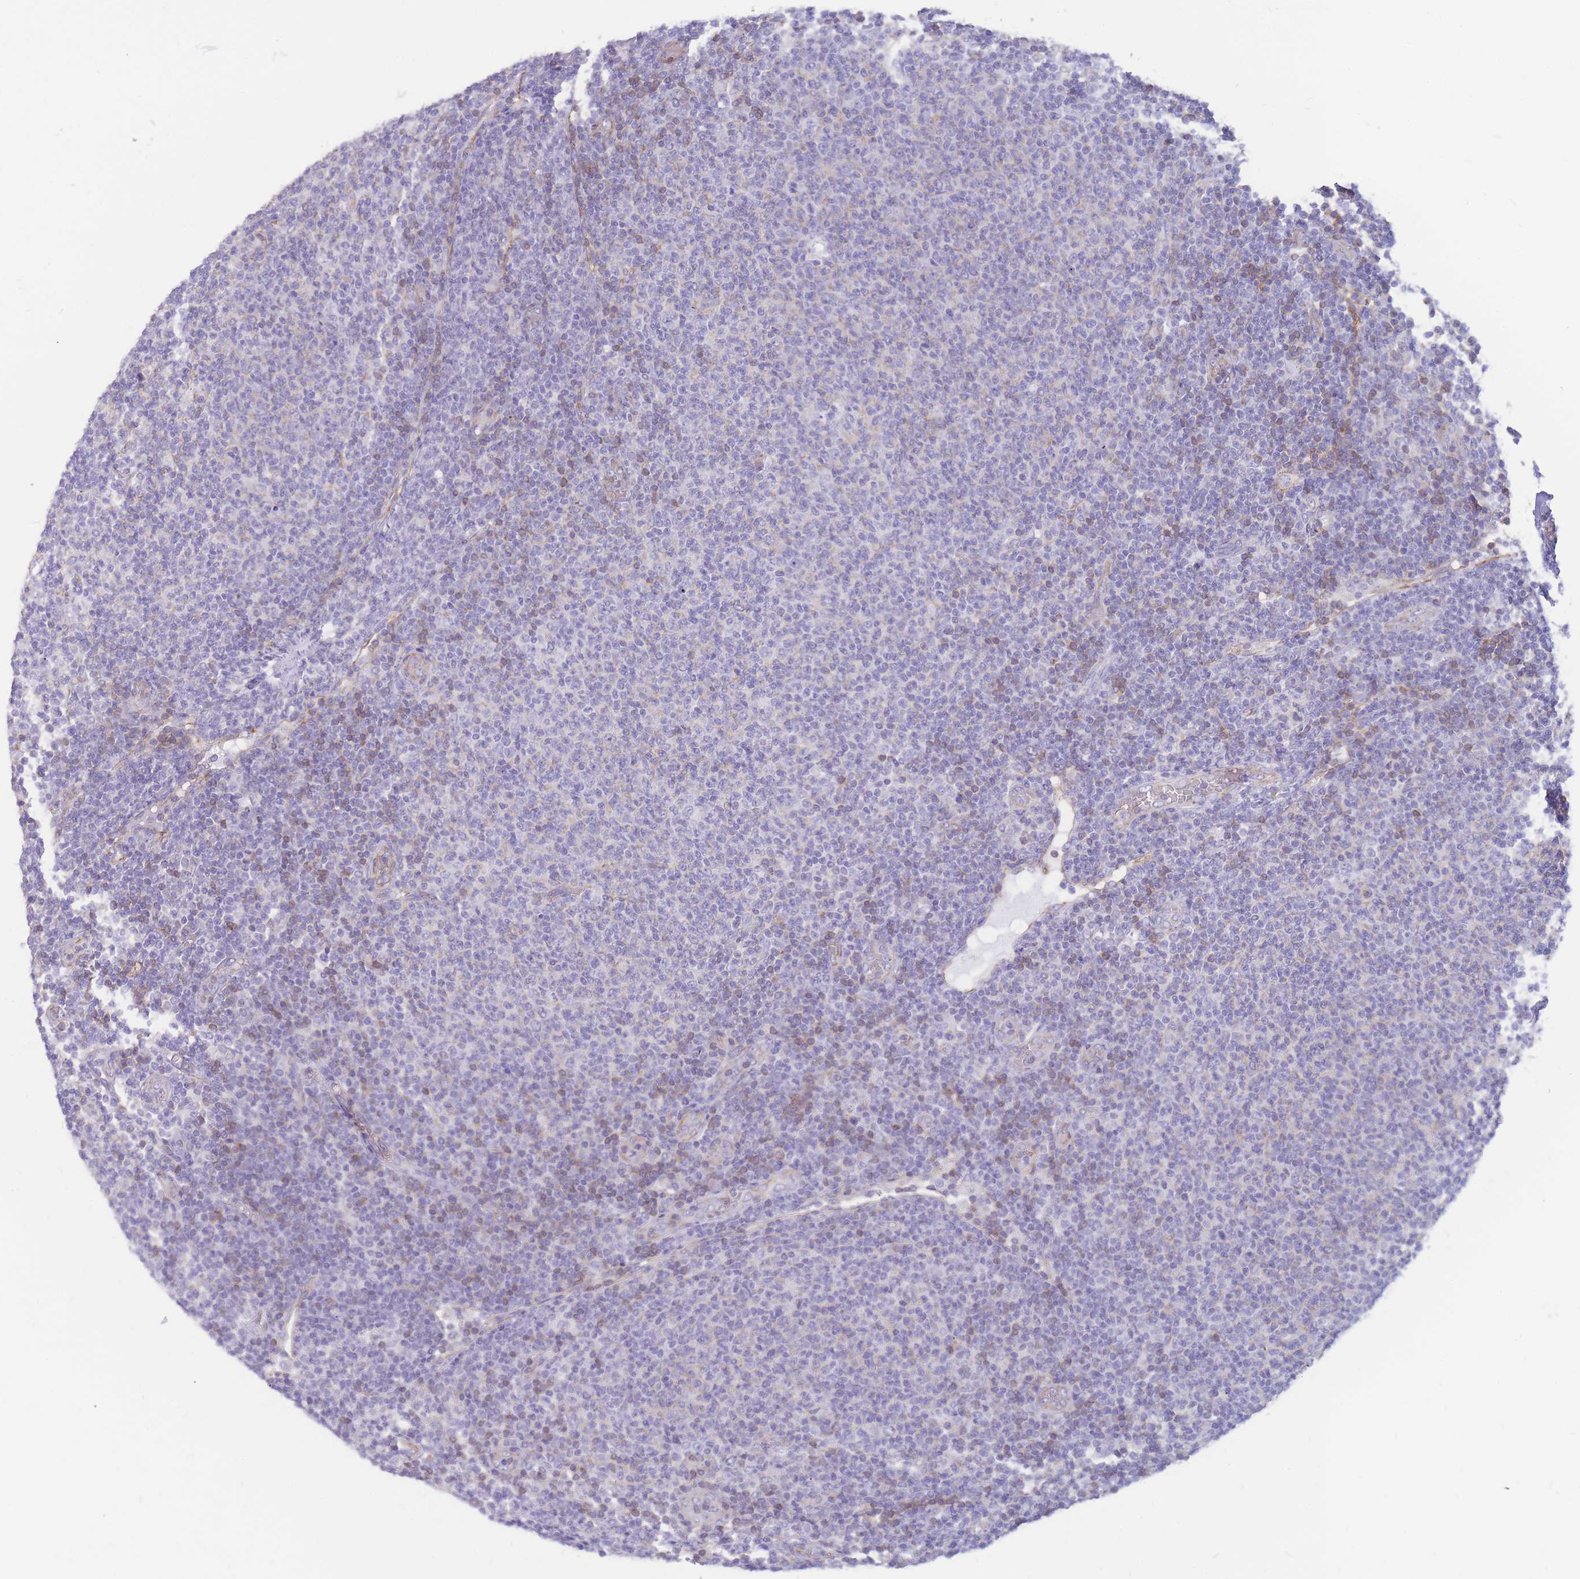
{"staining": {"intensity": "negative", "quantity": "none", "location": "none"}, "tissue": "lymphoma", "cell_type": "Tumor cells", "image_type": "cancer", "snomed": [{"axis": "morphology", "description": "Malignant lymphoma, non-Hodgkin's type, Low grade"}, {"axis": "topography", "description": "Lymph node"}], "caption": "Lymphoma was stained to show a protein in brown. There is no significant staining in tumor cells.", "gene": "ADD2", "patient": {"sex": "male", "age": 66}}